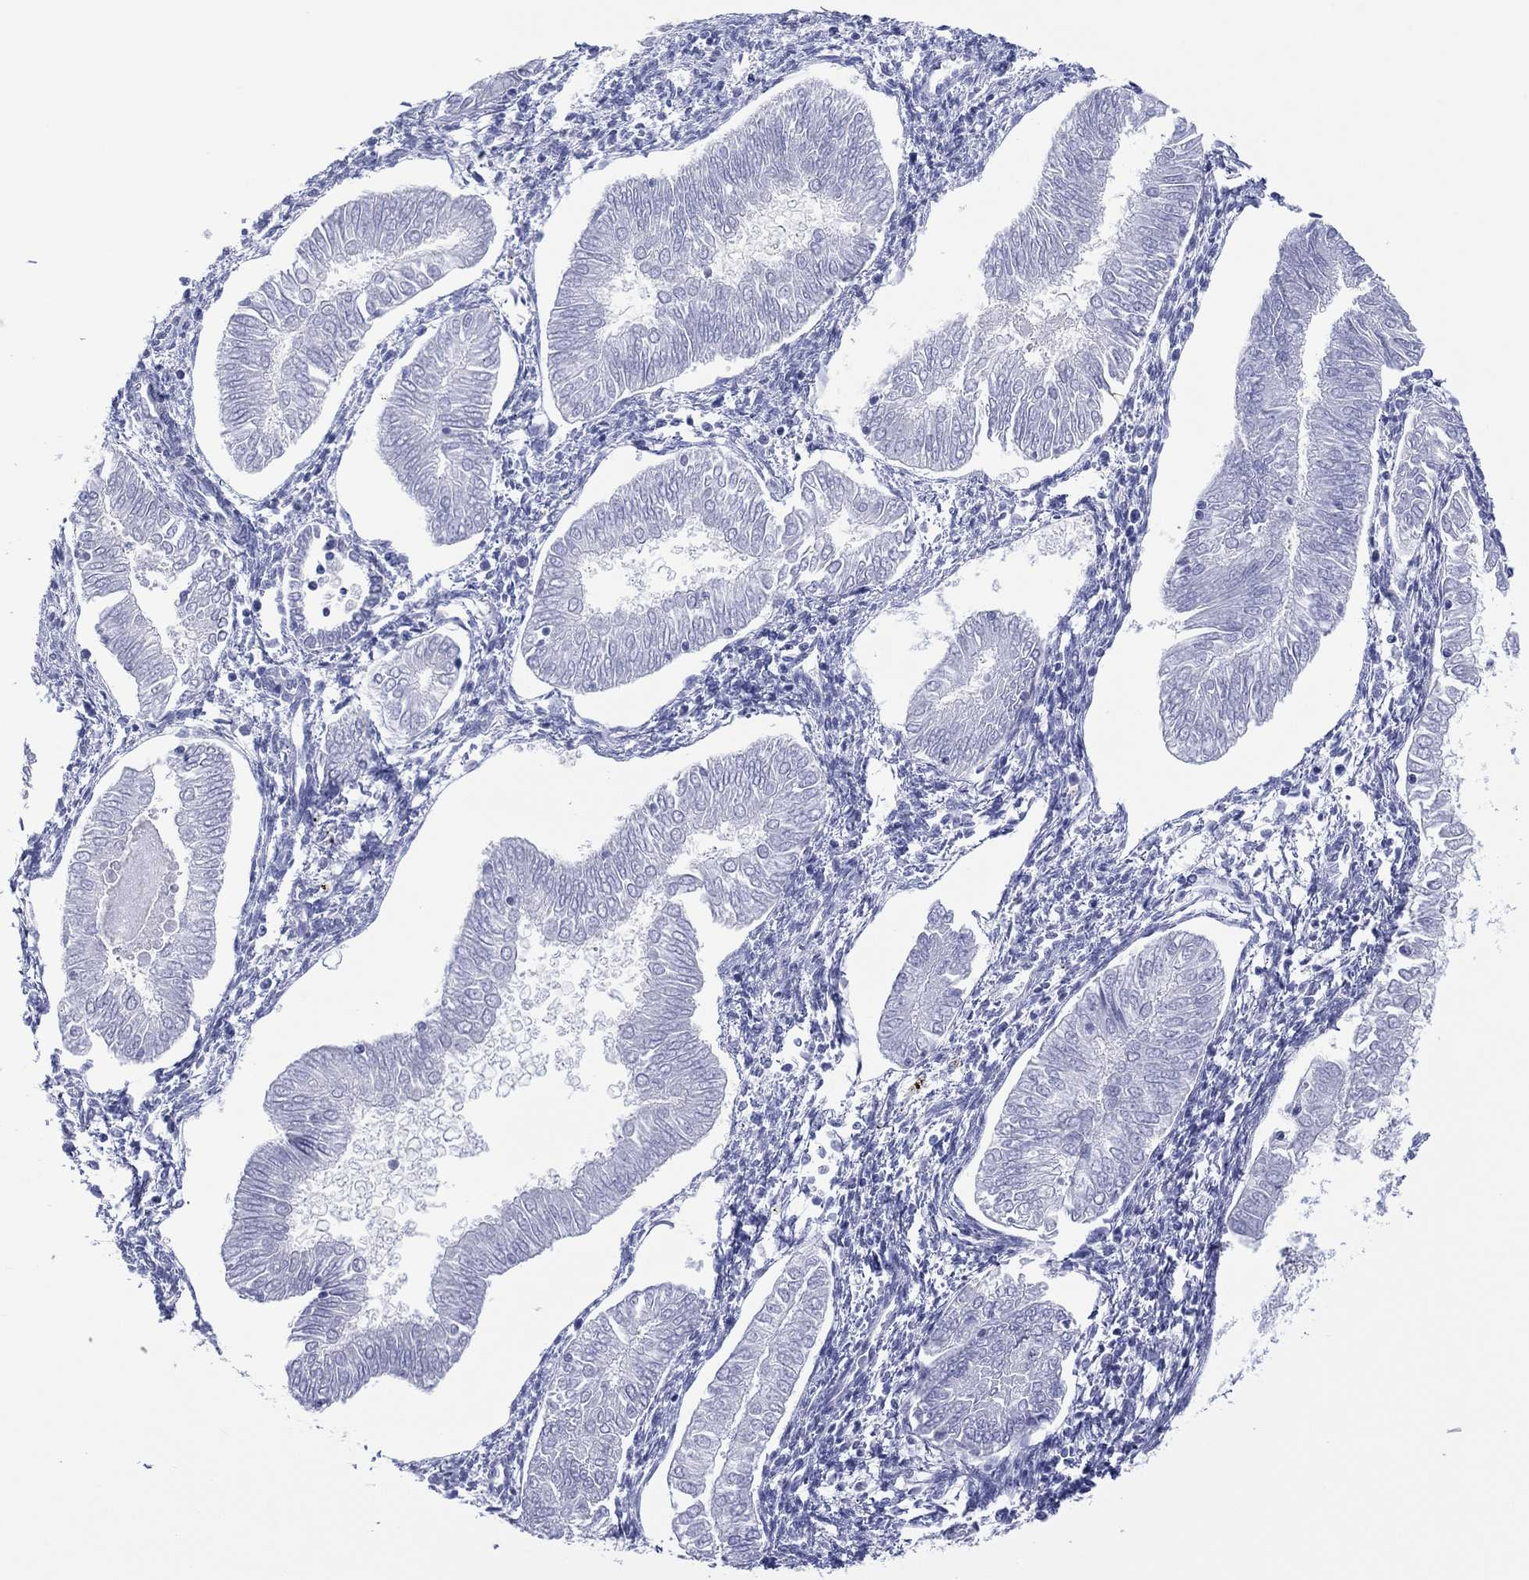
{"staining": {"intensity": "negative", "quantity": "none", "location": "none"}, "tissue": "endometrial cancer", "cell_type": "Tumor cells", "image_type": "cancer", "snomed": [{"axis": "morphology", "description": "Adenocarcinoma, NOS"}, {"axis": "topography", "description": "Endometrium"}], "caption": "Immunohistochemistry (IHC) micrograph of neoplastic tissue: endometrial cancer stained with DAB (3,3'-diaminobenzidine) exhibits no significant protein staining in tumor cells.", "gene": "UTF1", "patient": {"sex": "female", "age": 53}}